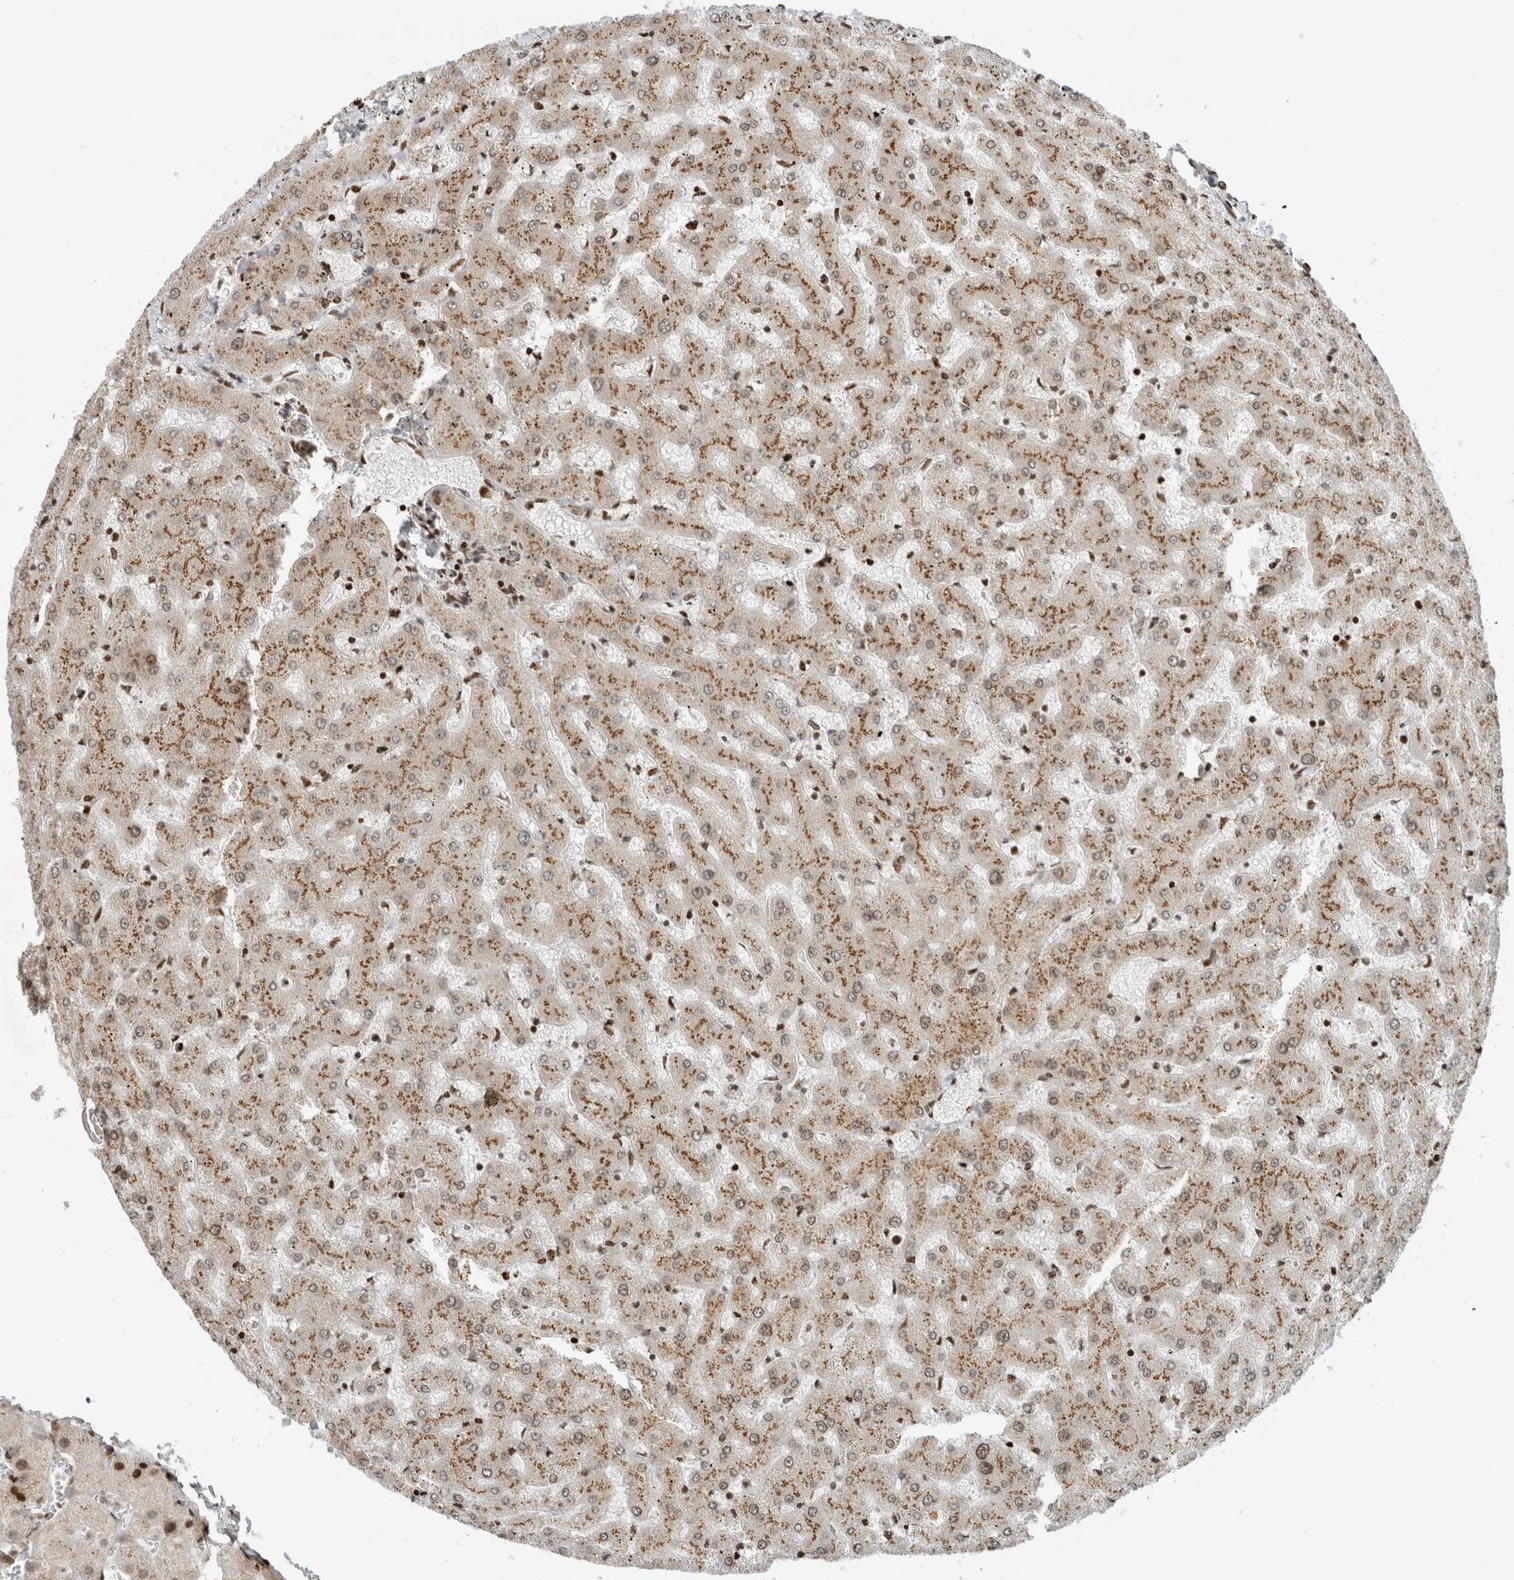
{"staining": {"intensity": "moderate", "quantity": ">75%", "location": "nuclear"}, "tissue": "liver", "cell_type": "Cholangiocytes", "image_type": "normal", "snomed": [{"axis": "morphology", "description": "Normal tissue, NOS"}, {"axis": "topography", "description": "Liver"}], "caption": "A photomicrograph of human liver stained for a protein shows moderate nuclear brown staining in cholangiocytes. The protein of interest is shown in brown color, while the nuclei are stained blue.", "gene": "GINS4", "patient": {"sex": "female", "age": 63}}